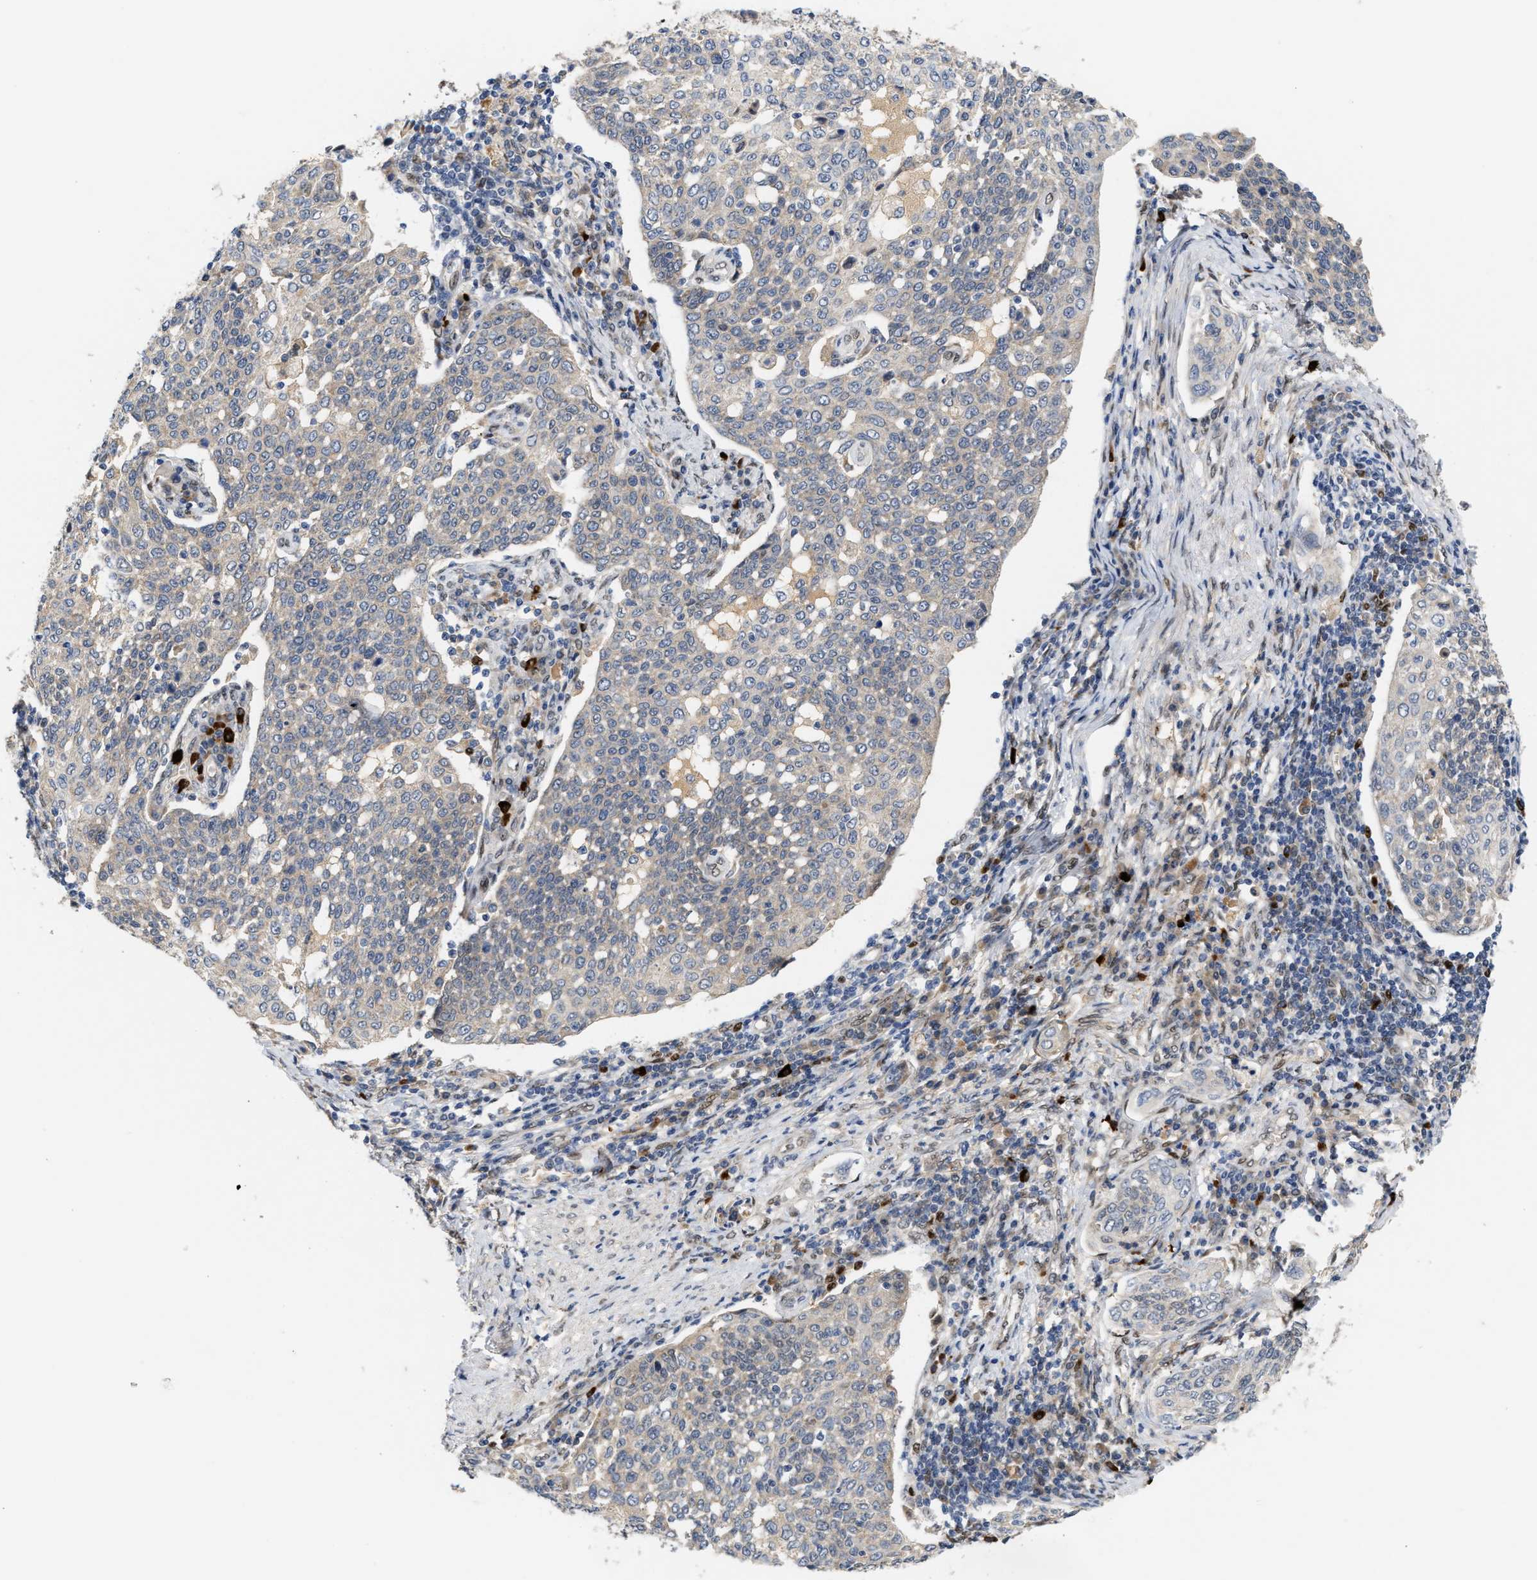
{"staining": {"intensity": "weak", "quantity": "25%-75%", "location": "cytoplasmic/membranous"}, "tissue": "cervical cancer", "cell_type": "Tumor cells", "image_type": "cancer", "snomed": [{"axis": "morphology", "description": "Squamous cell carcinoma, NOS"}, {"axis": "topography", "description": "Cervix"}], "caption": "A brown stain shows weak cytoplasmic/membranous expression of a protein in human cervical cancer (squamous cell carcinoma) tumor cells.", "gene": "TCF4", "patient": {"sex": "female", "age": 34}}